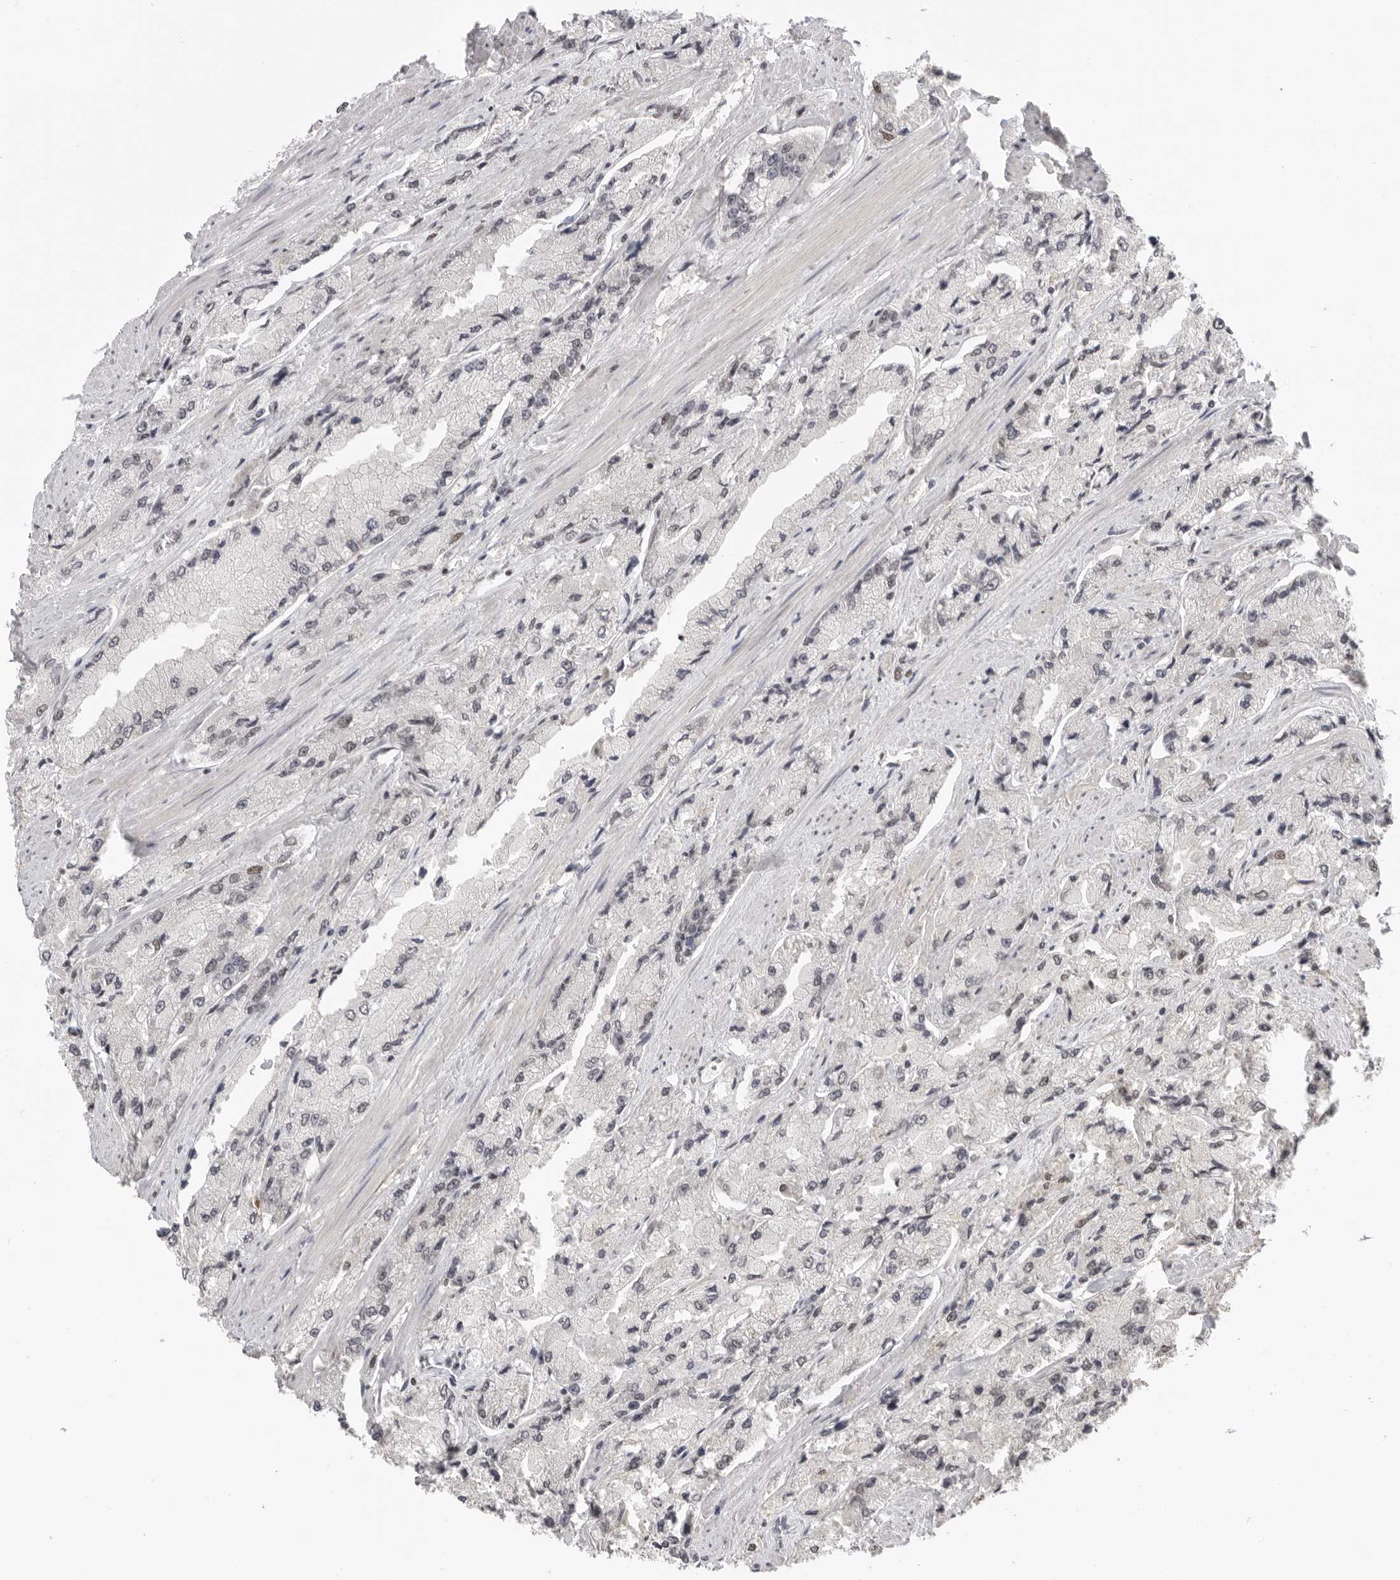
{"staining": {"intensity": "negative", "quantity": "none", "location": "none"}, "tissue": "prostate cancer", "cell_type": "Tumor cells", "image_type": "cancer", "snomed": [{"axis": "morphology", "description": "Adenocarcinoma, High grade"}, {"axis": "topography", "description": "Prostate"}], "caption": "IHC photomicrograph of neoplastic tissue: human prostate high-grade adenocarcinoma stained with DAB (3,3'-diaminobenzidine) shows no significant protein expression in tumor cells.", "gene": "RPA2", "patient": {"sex": "male", "age": 58}}